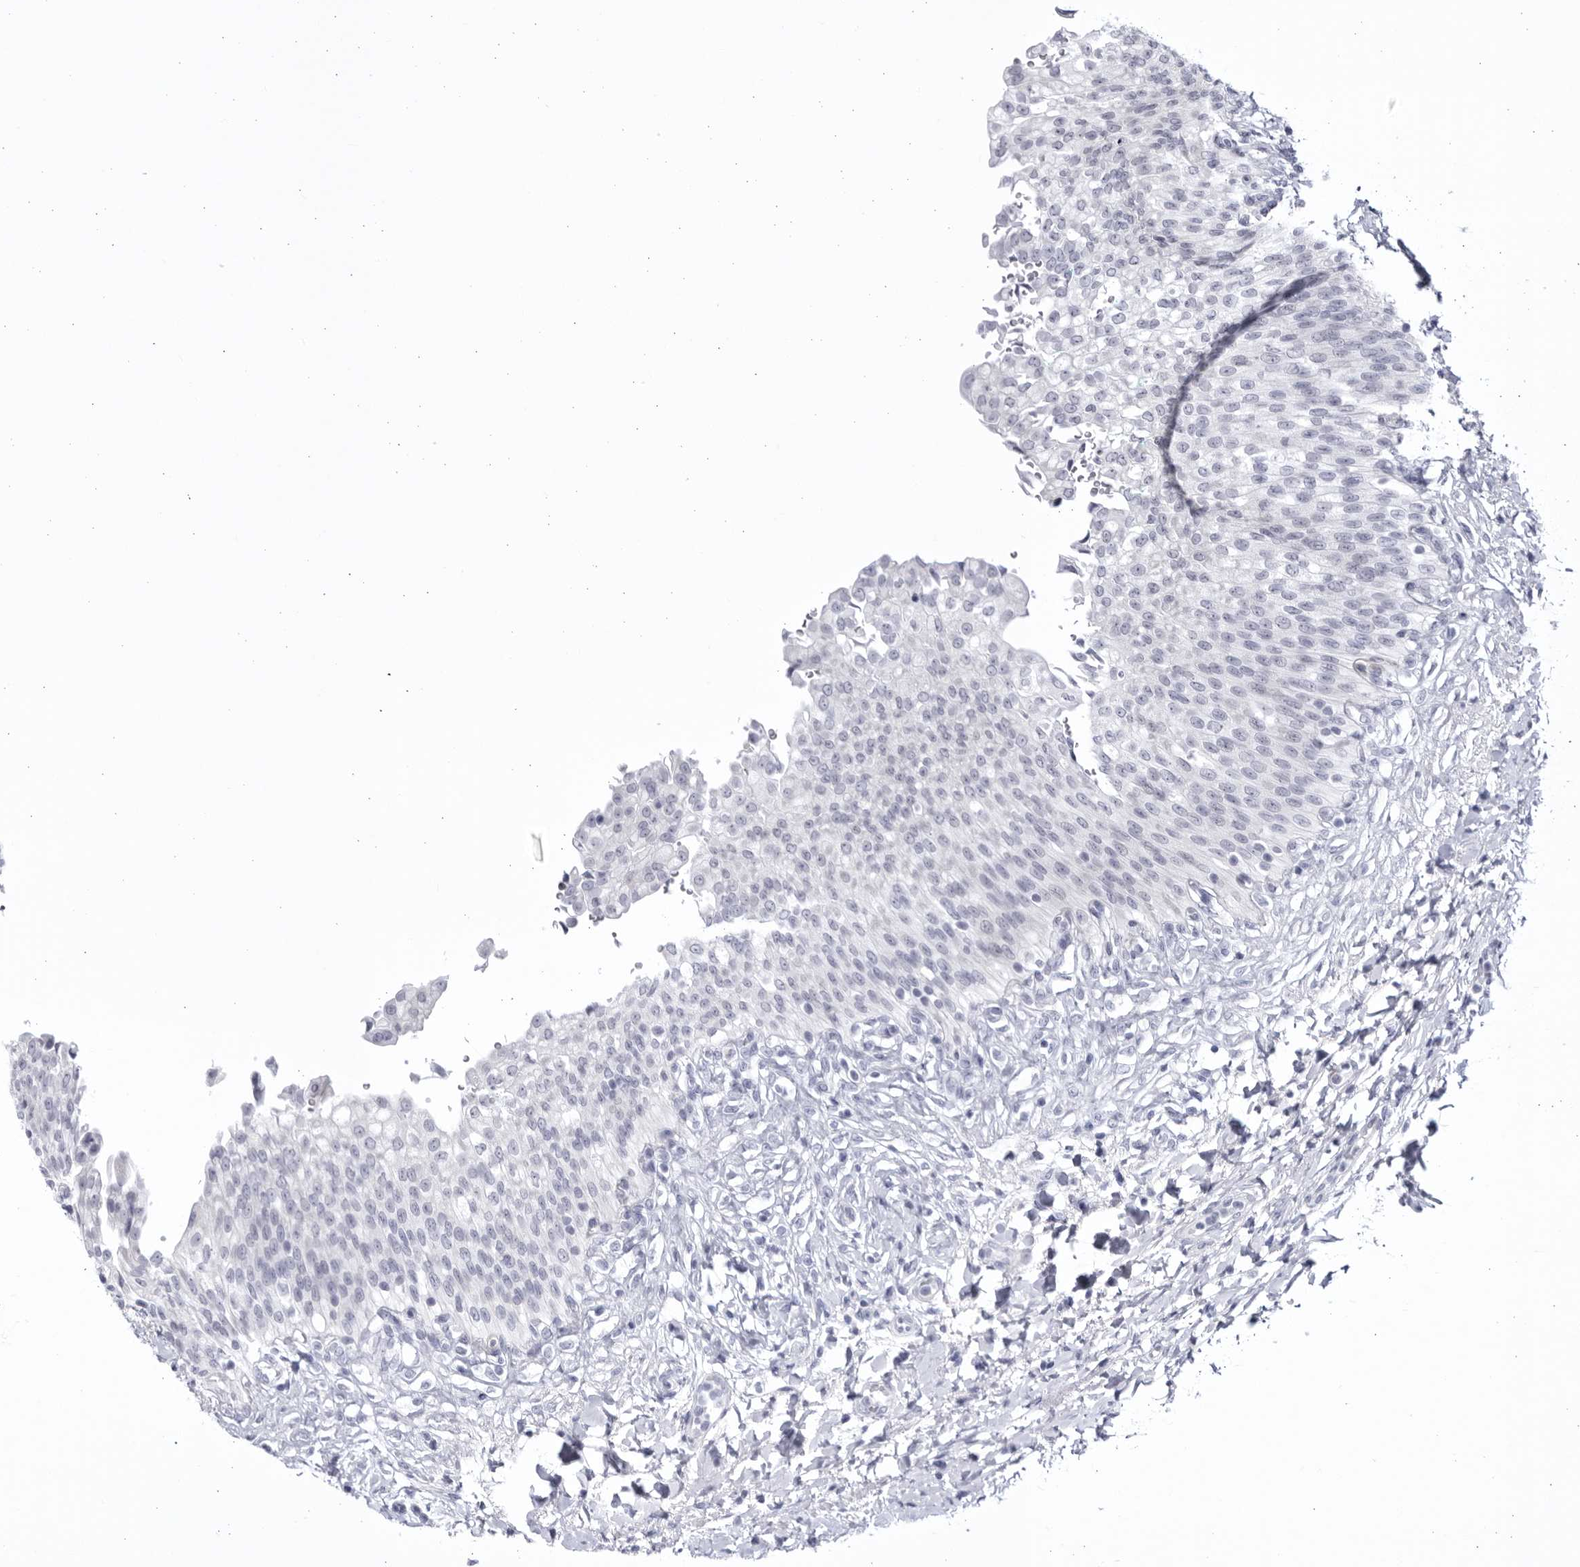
{"staining": {"intensity": "negative", "quantity": "none", "location": "none"}, "tissue": "urinary bladder", "cell_type": "Urothelial cells", "image_type": "normal", "snomed": [{"axis": "morphology", "description": "Urothelial carcinoma, High grade"}, {"axis": "topography", "description": "Urinary bladder"}], "caption": "Histopathology image shows no protein positivity in urothelial cells of benign urinary bladder.", "gene": "CCDC181", "patient": {"sex": "male", "age": 46}}